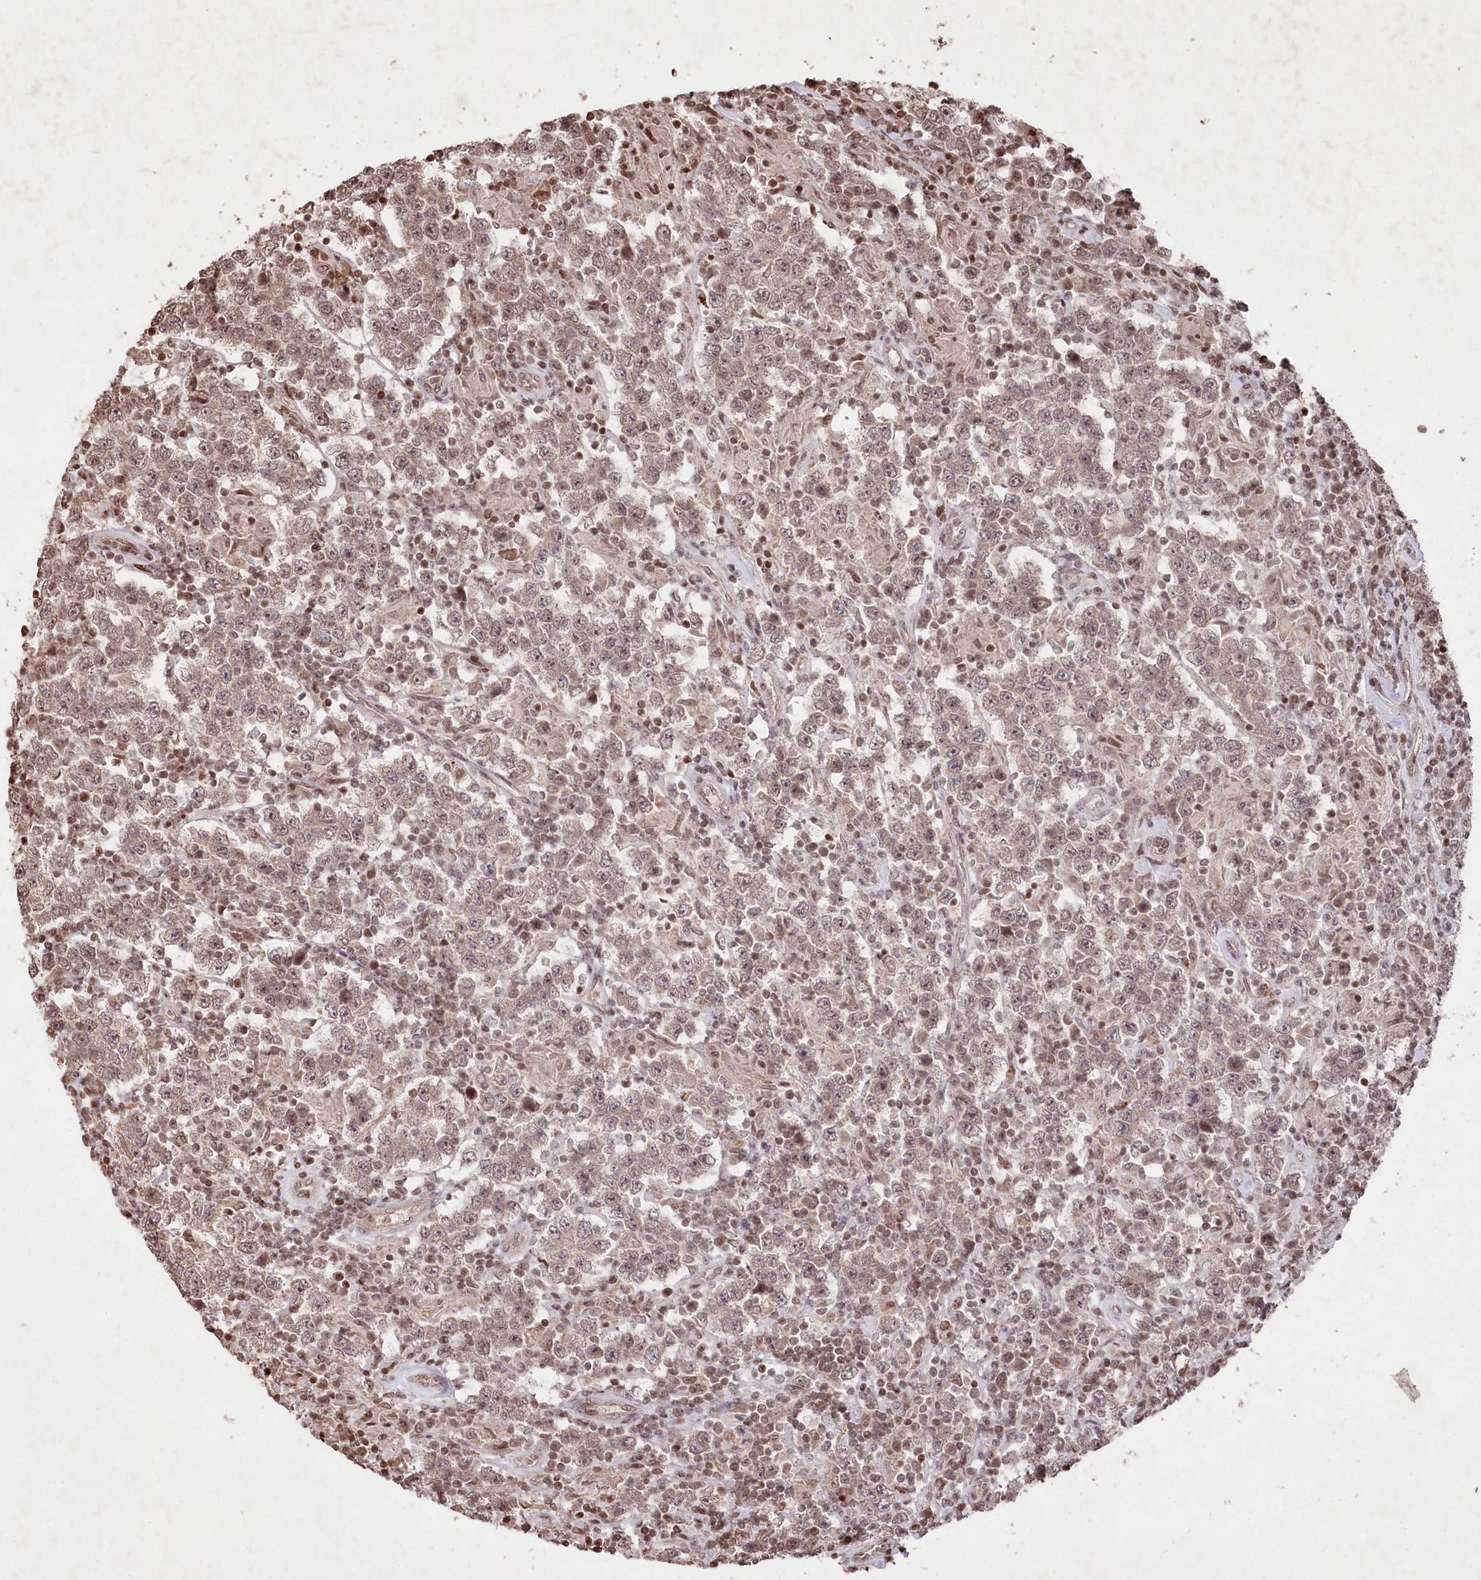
{"staining": {"intensity": "moderate", "quantity": ">75%", "location": "nuclear"}, "tissue": "testis cancer", "cell_type": "Tumor cells", "image_type": "cancer", "snomed": [{"axis": "morphology", "description": "Normal tissue, NOS"}, {"axis": "morphology", "description": "Urothelial carcinoma, High grade"}, {"axis": "morphology", "description": "Seminoma, NOS"}, {"axis": "morphology", "description": "Carcinoma, Embryonal, NOS"}, {"axis": "topography", "description": "Urinary bladder"}, {"axis": "topography", "description": "Testis"}], "caption": "Testis seminoma stained for a protein shows moderate nuclear positivity in tumor cells.", "gene": "CCSER2", "patient": {"sex": "male", "age": 41}}